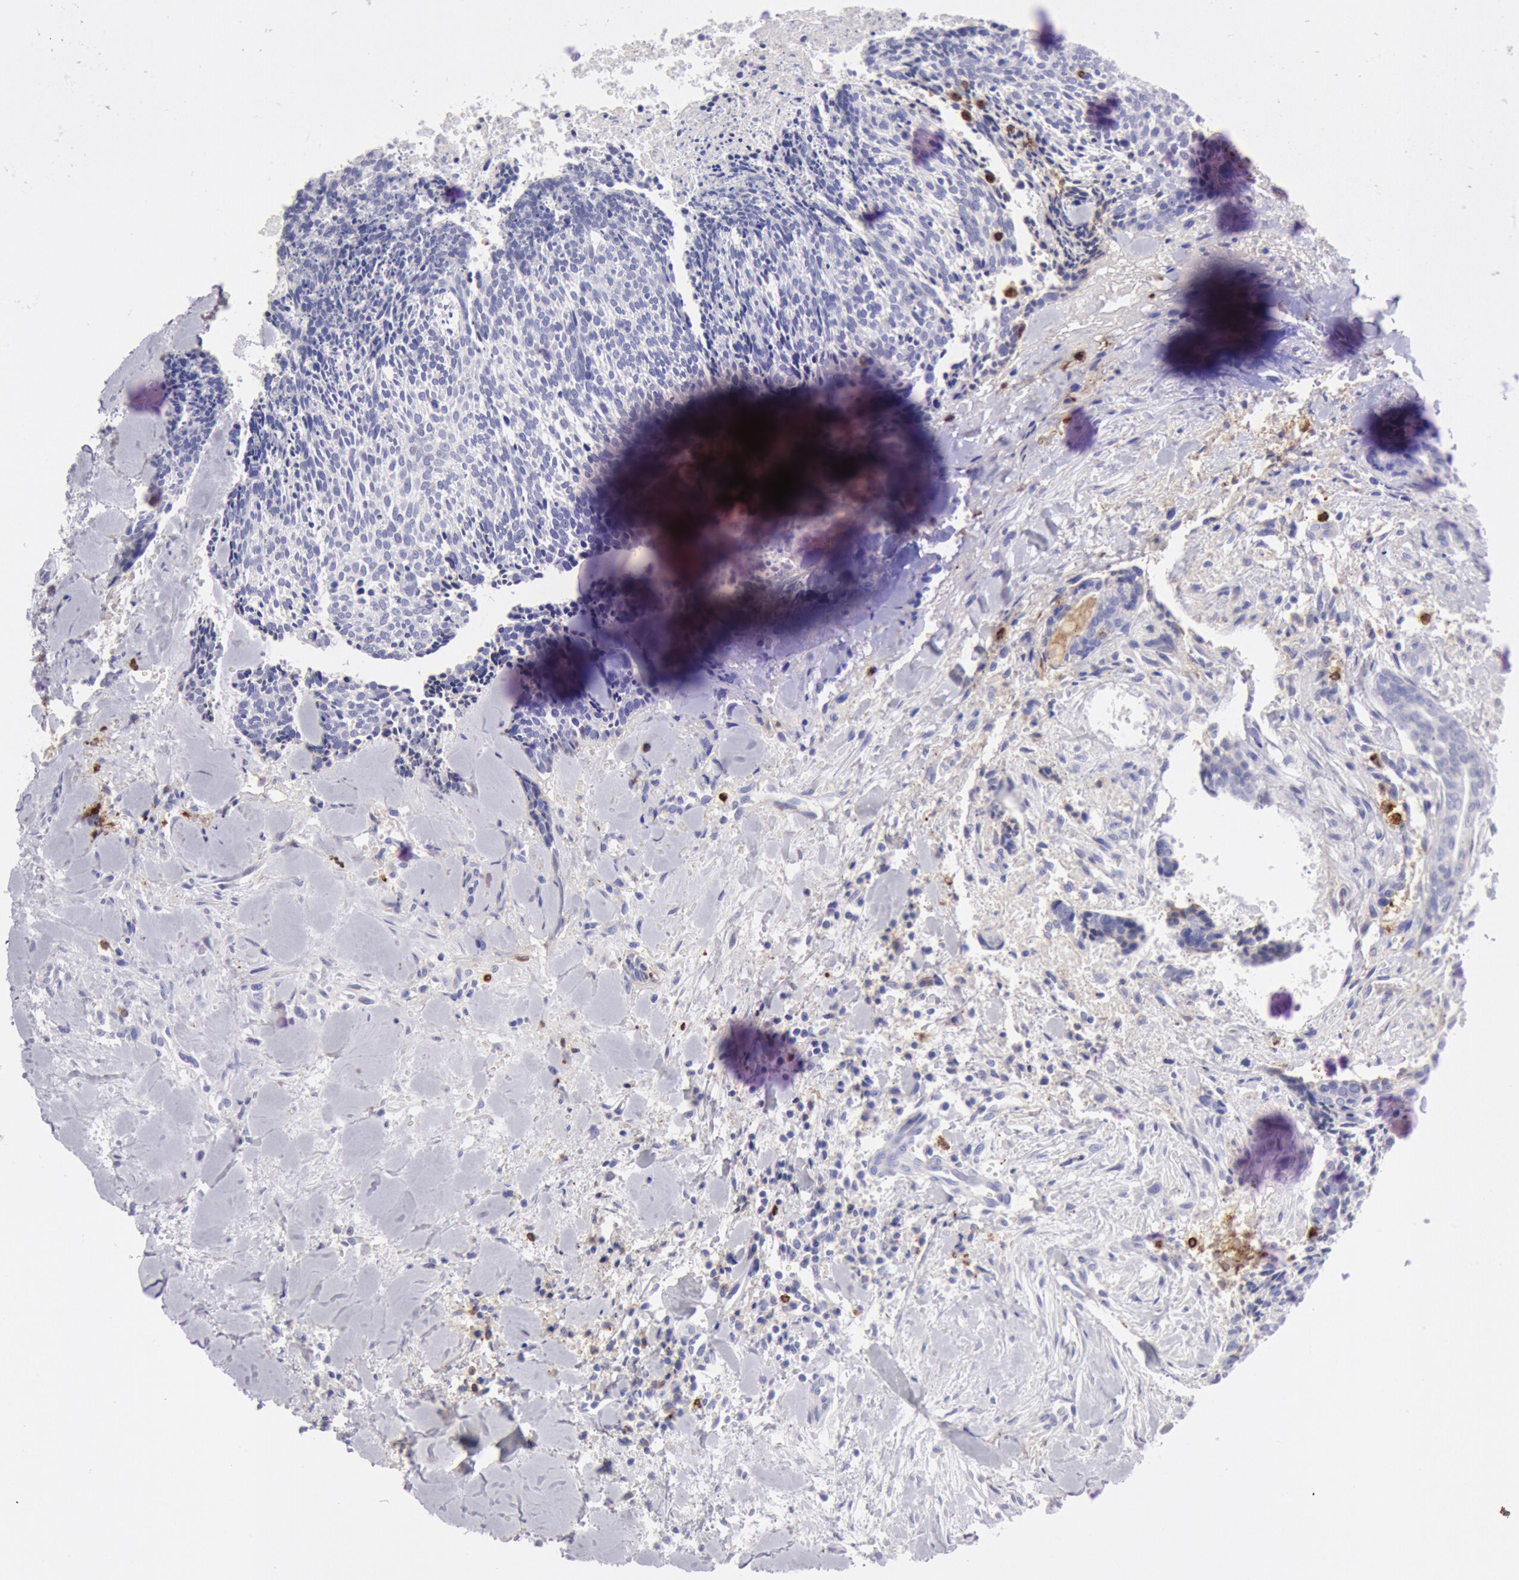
{"staining": {"intensity": "negative", "quantity": "none", "location": "none"}, "tissue": "head and neck cancer", "cell_type": "Tumor cells", "image_type": "cancer", "snomed": [{"axis": "morphology", "description": "Squamous cell carcinoma, NOS"}, {"axis": "topography", "description": "Salivary gland"}, {"axis": "topography", "description": "Head-Neck"}], "caption": "IHC photomicrograph of human head and neck cancer stained for a protein (brown), which exhibits no staining in tumor cells. (DAB IHC with hematoxylin counter stain).", "gene": "FCN1", "patient": {"sex": "male", "age": 70}}